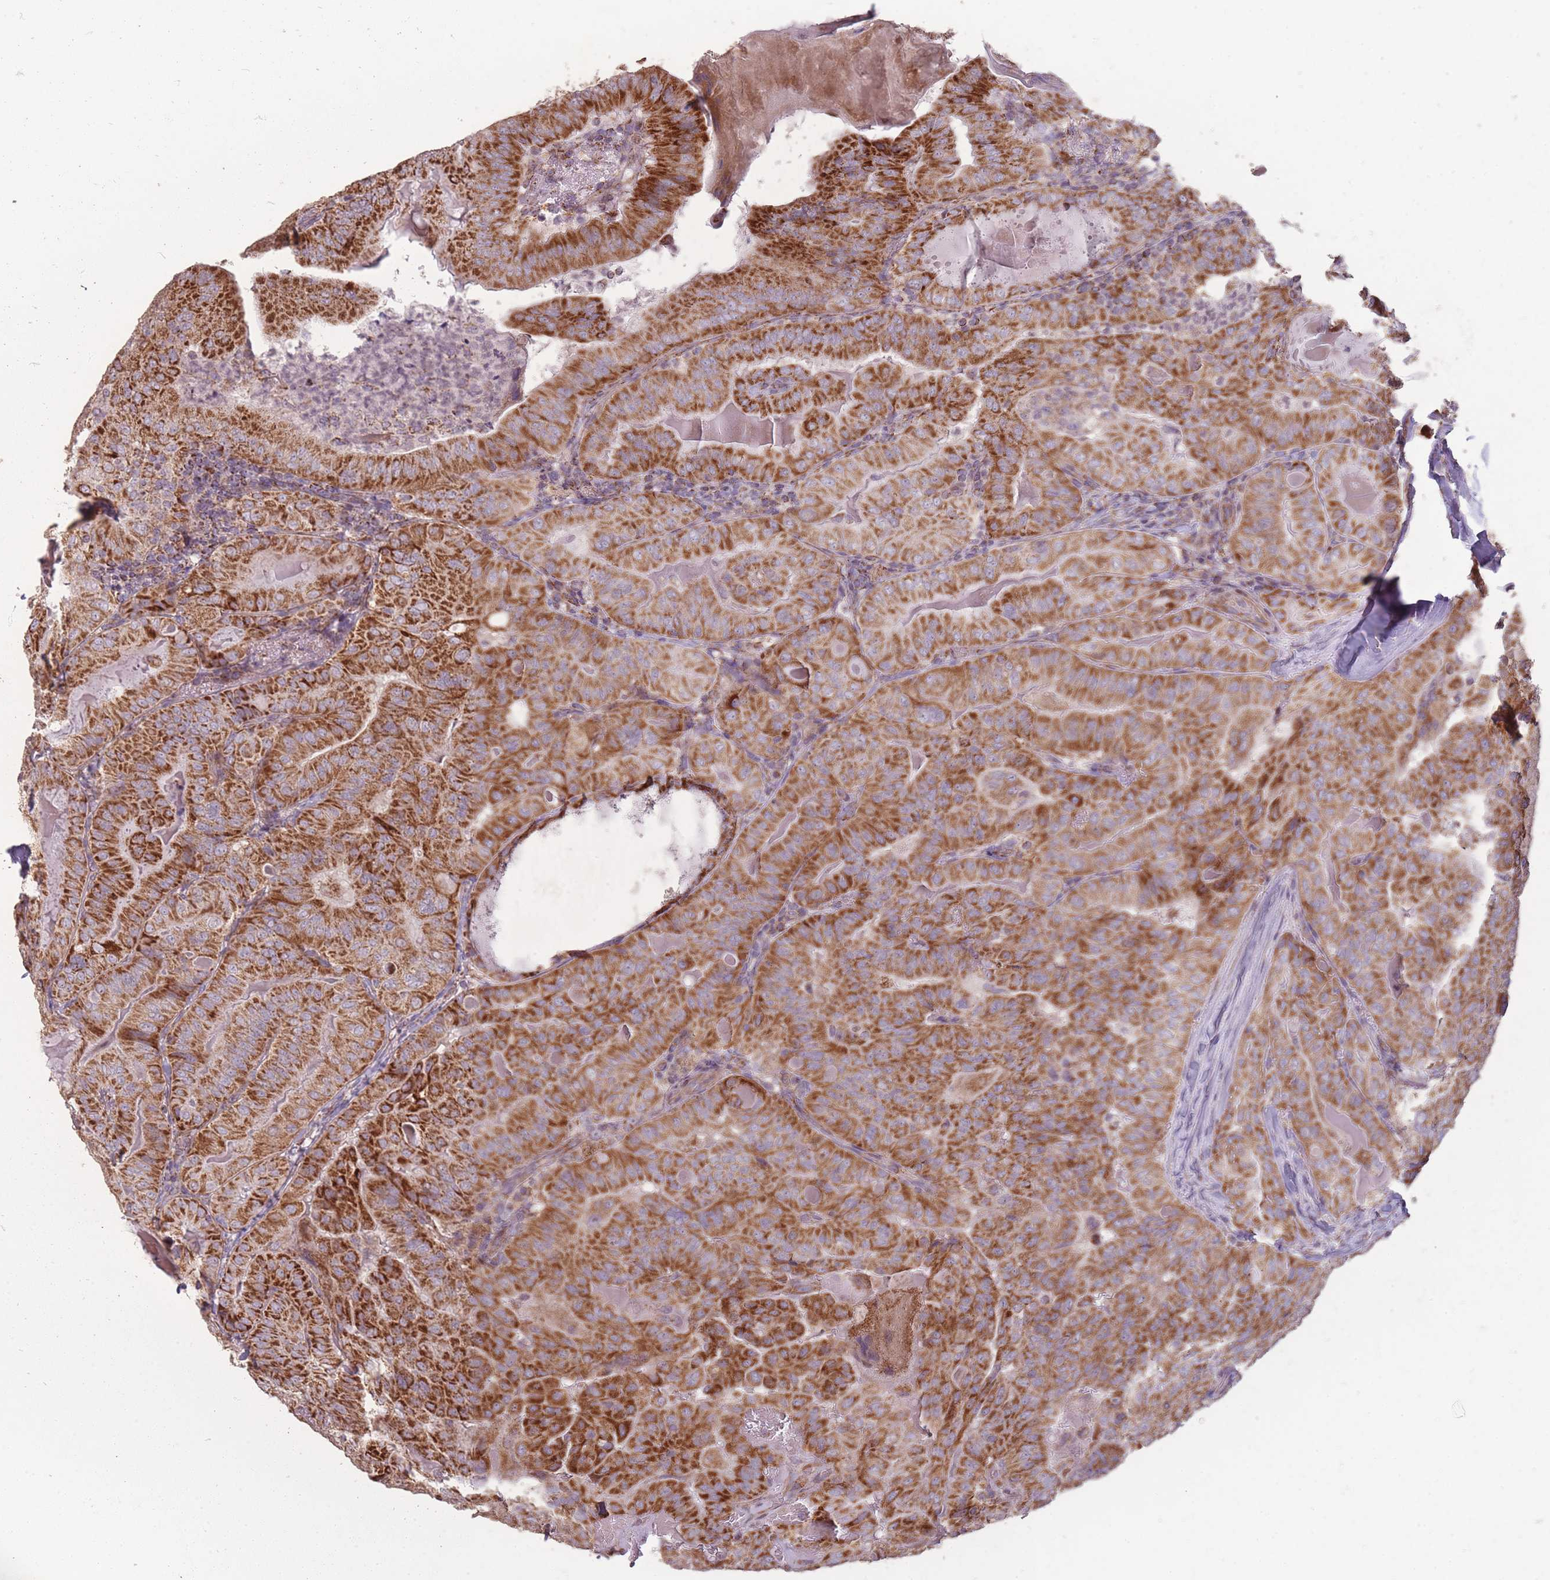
{"staining": {"intensity": "strong", "quantity": ">75%", "location": "cytoplasmic/membranous"}, "tissue": "thyroid cancer", "cell_type": "Tumor cells", "image_type": "cancer", "snomed": [{"axis": "morphology", "description": "Papillary adenocarcinoma, NOS"}, {"axis": "topography", "description": "Thyroid gland"}], "caption": "A histopathology image showing strong cytoplasmic/membranous expression in approximately >75% of tumor cells in thyroid cancer, as visualized by brown immunohistochemical staining.", "gene": "CNOT8", "patient": {"sex": "female", "age": 68}}